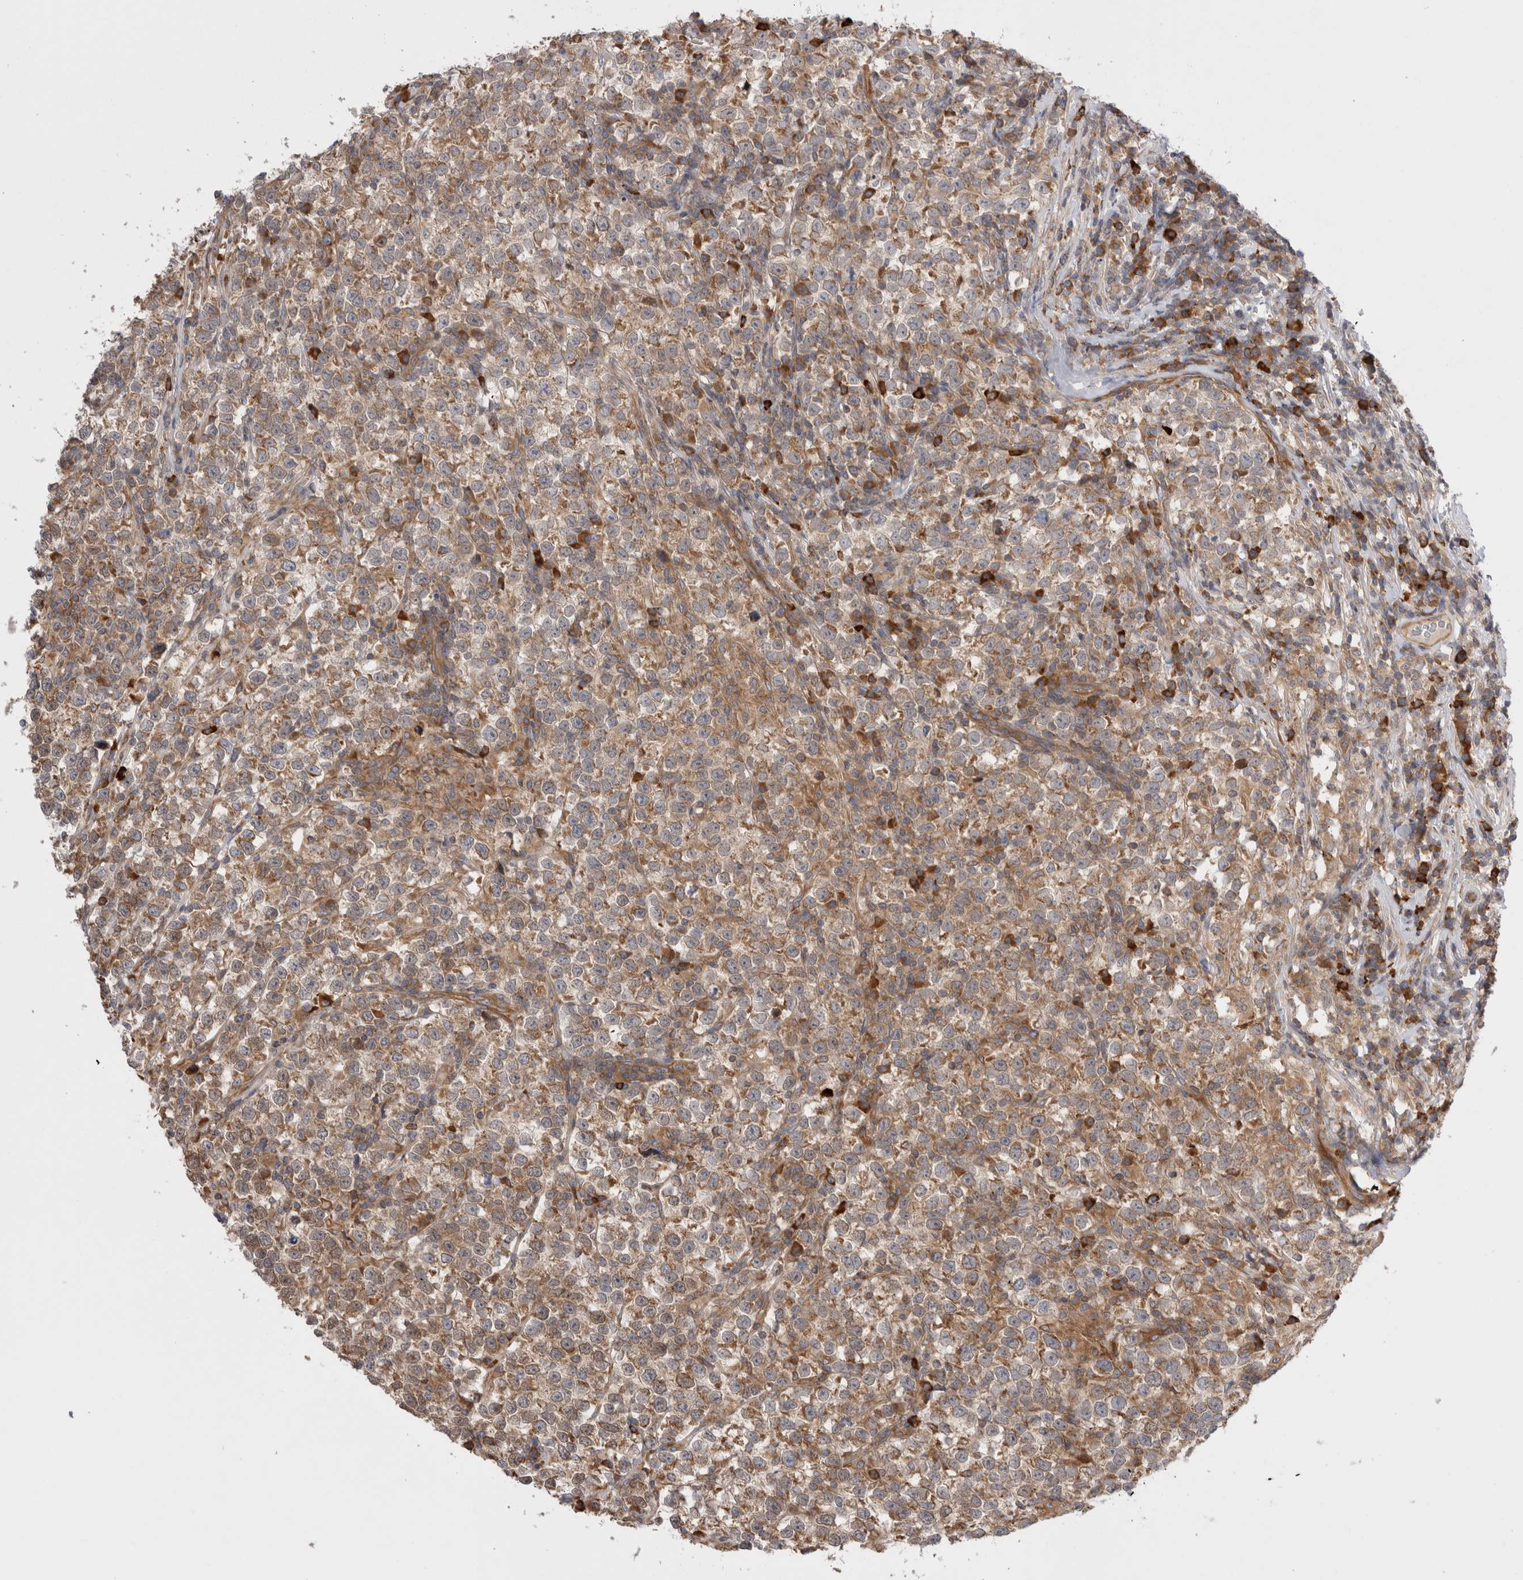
{"staining": {"intensity": "moderate", "quantity": "25%-75%", "location": "cytoplasmic/membranous"}, "tissue": "testis cancer", "cell_type": "Tumor cells", "image_type": "cancer", "snomed": [{"axis": "morphology", "description": "Normal tissue, NOS"}, {"axis": "morphology", "description": "Seminoma, NOS"}, {"axis": "topography", "description": "Testis"}], "caption": "Moderate cytoplasmic/membranous staining for a protein is identified in approximately 25%-75% of tumor cells of testis cancer (seminoma) using immunohistochemistry (IHC).", "gene": "PDCD10", "patient": {"sex": "male", "age": 43}}